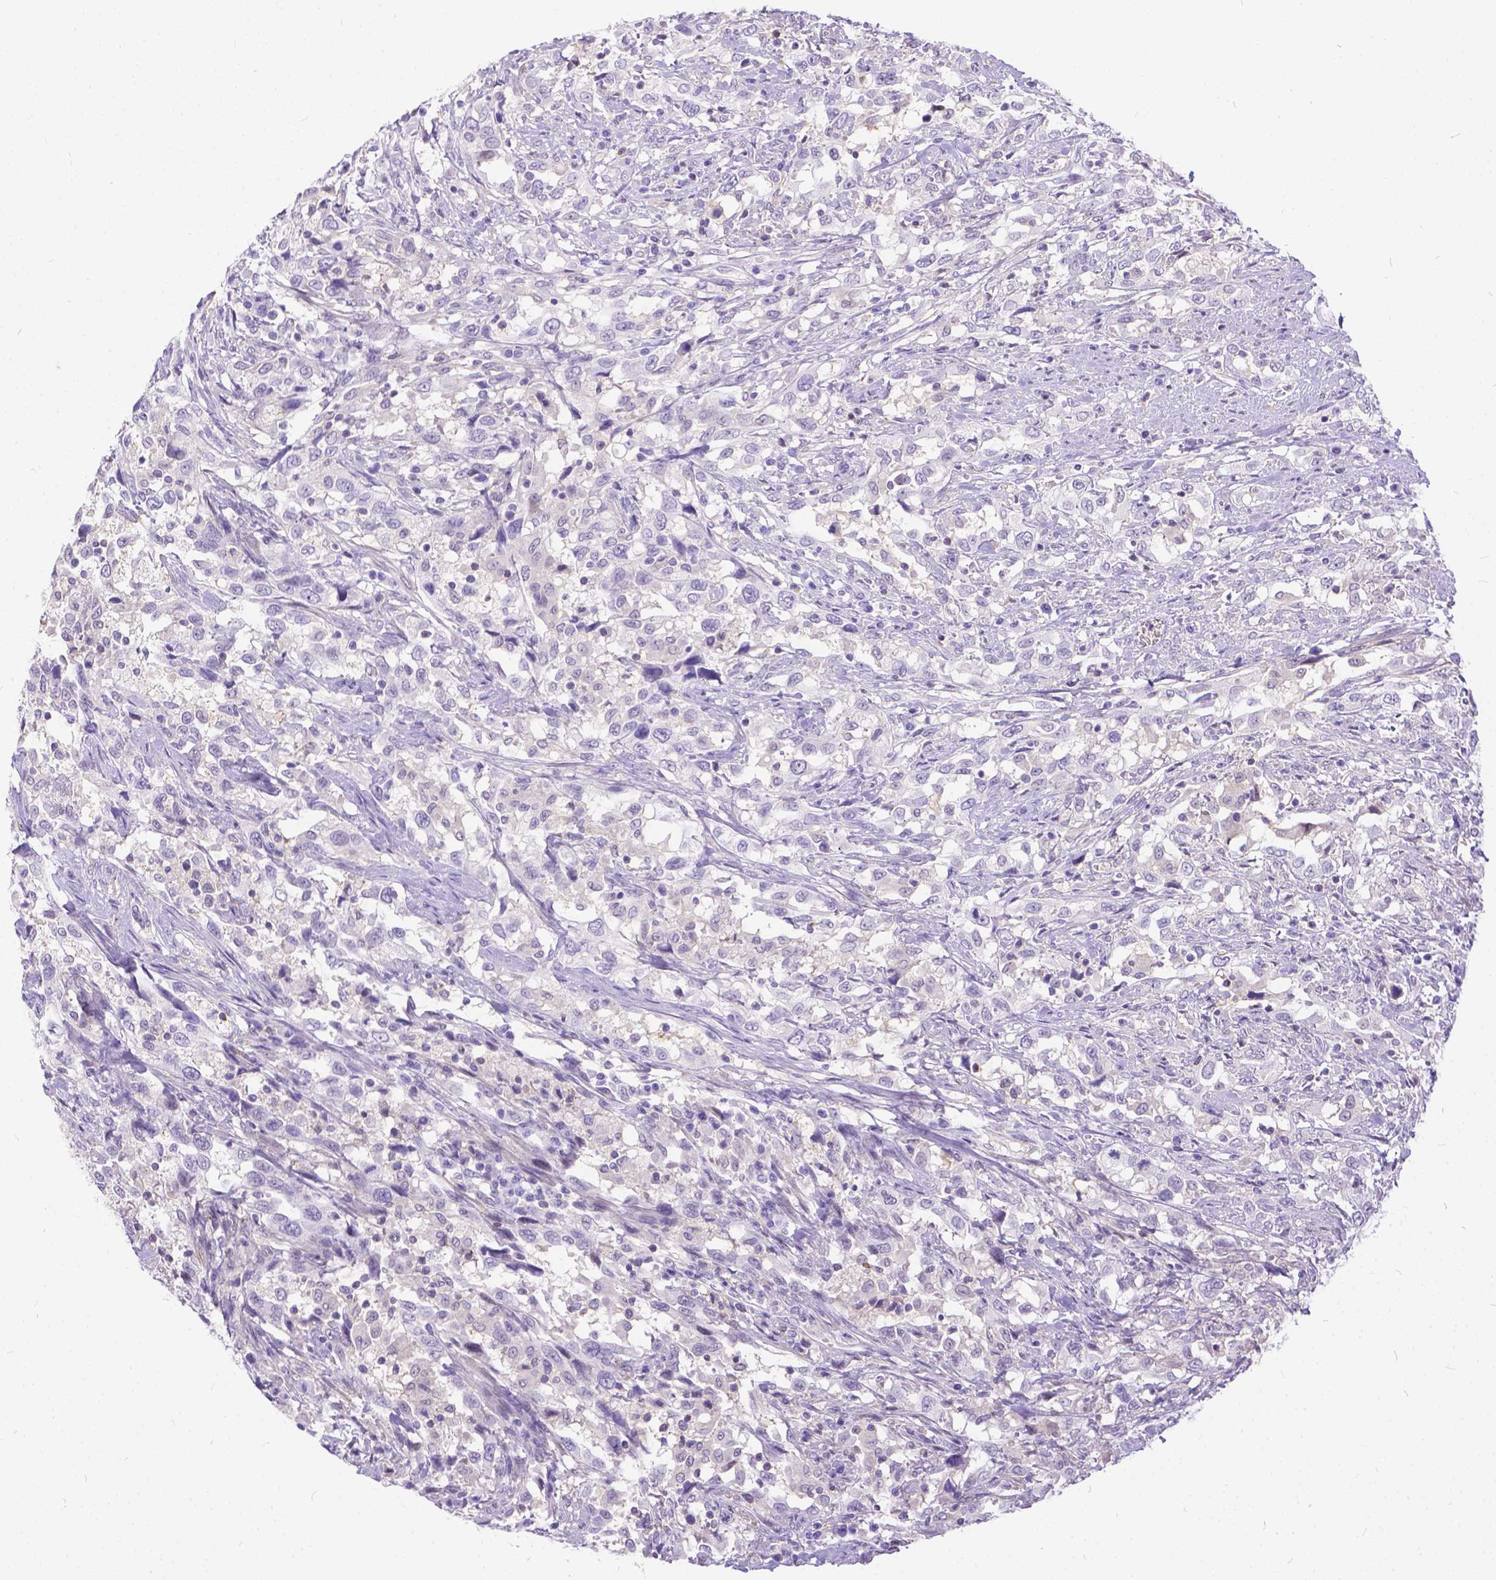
{"staining": {"intensity": "negative", "quantity": "none", "location": "none"}, "tissue": "urothelial cancer", "cell_type": "Tumor cells", "image_type": "cancer", "snomed": [{"axis": "morphology", "description": "Urothelial carcinoma, NOS"}, {"axis": "morphology", "description": "Urothelial carcinoma, High grade"}, {"axis": "topography", "description": "Urinary bladder"}], "caption": "IHC photomicrograph of urothelial cancer stained for a protein (brown), which shows no expression in tumor cells.", "gene": "TMEM169", "patient": {"sex": "female", "age": 64}}